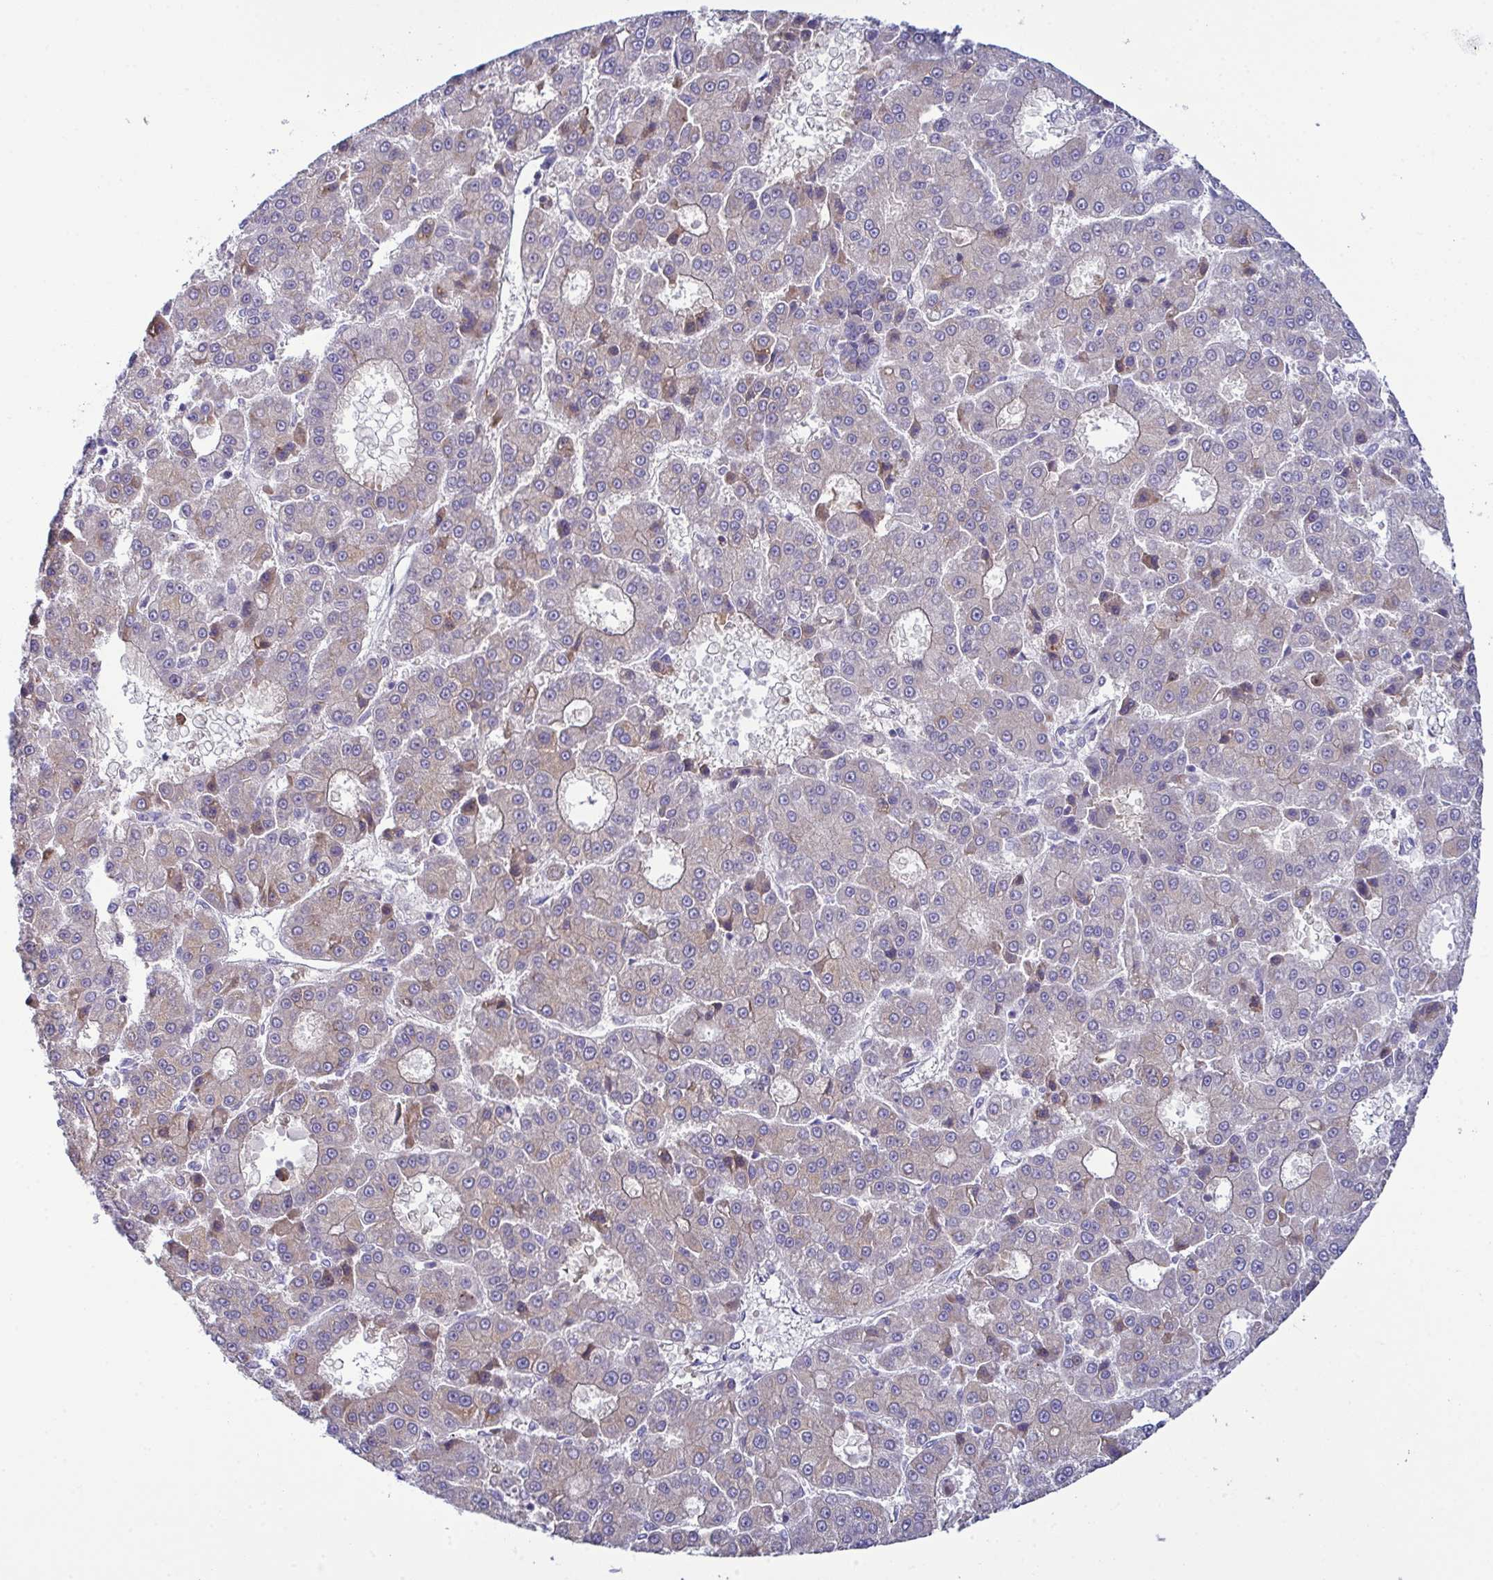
{"staining": {"intensity": "weak", "quantity": "<25%", "location": "cytoplasmic/membranous"}, "tissue": "liver cancer", "cell_type": "Tumor cells", "image_type": "cancer", "snomed": [{"axis": "morphology", "description": "Carcinoma, Hepatocellular, NOS"}, {"axis": "topography", "description": "Liver"}], "caption": "Immunohistochemistry micrograph of neoplastic tissue: hepatocellular carcinoma (liver) stained with DAB (3,3'-diaminobenzidine) shows no significant protein expression in tumor cells. The staining is performed using DAB brown chromogen with nuclei counter-stained in using hematoxylin.", "gene": "CFAP97D1", "patient": {"sex": "male", "age": 70}}